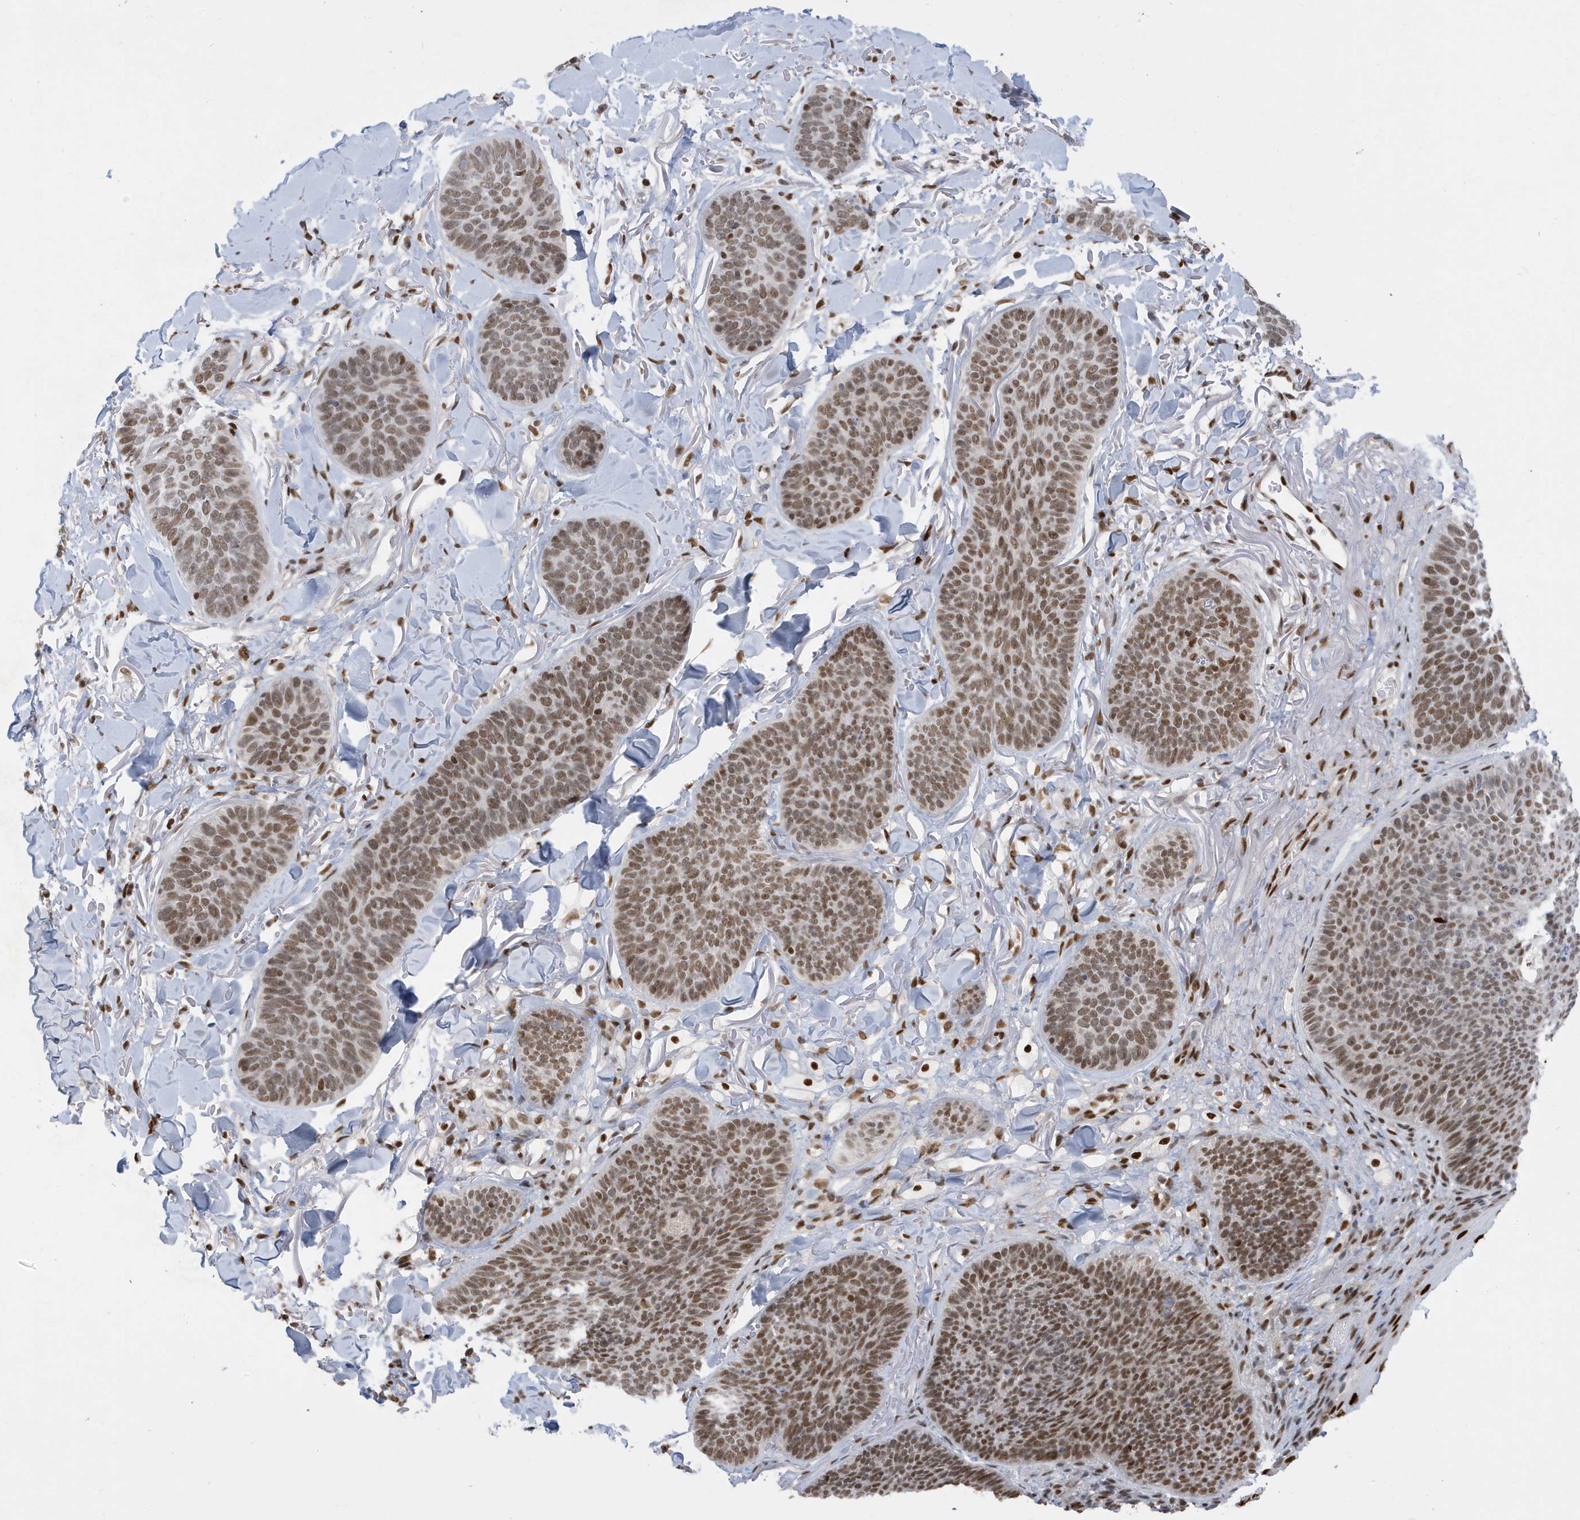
{"staining": {"intensity": "moderate", "quantity": ">75%", "location": "nuclear"}, "tissue": "skin cancer", "cell_type": "Tumor cells", "image_type": "cancer", "snomed": [{"axis": "morphology", "description": "Basal cell carcinoma"}, {"axis": "topography", "description": "Skin"}], "caption": "A brown stain labels moderate nuclear positivity of a protein in skin cancer tumor cells.", "gene": "PCYT1A", "patient": {"sex": "male", "age": 85}}